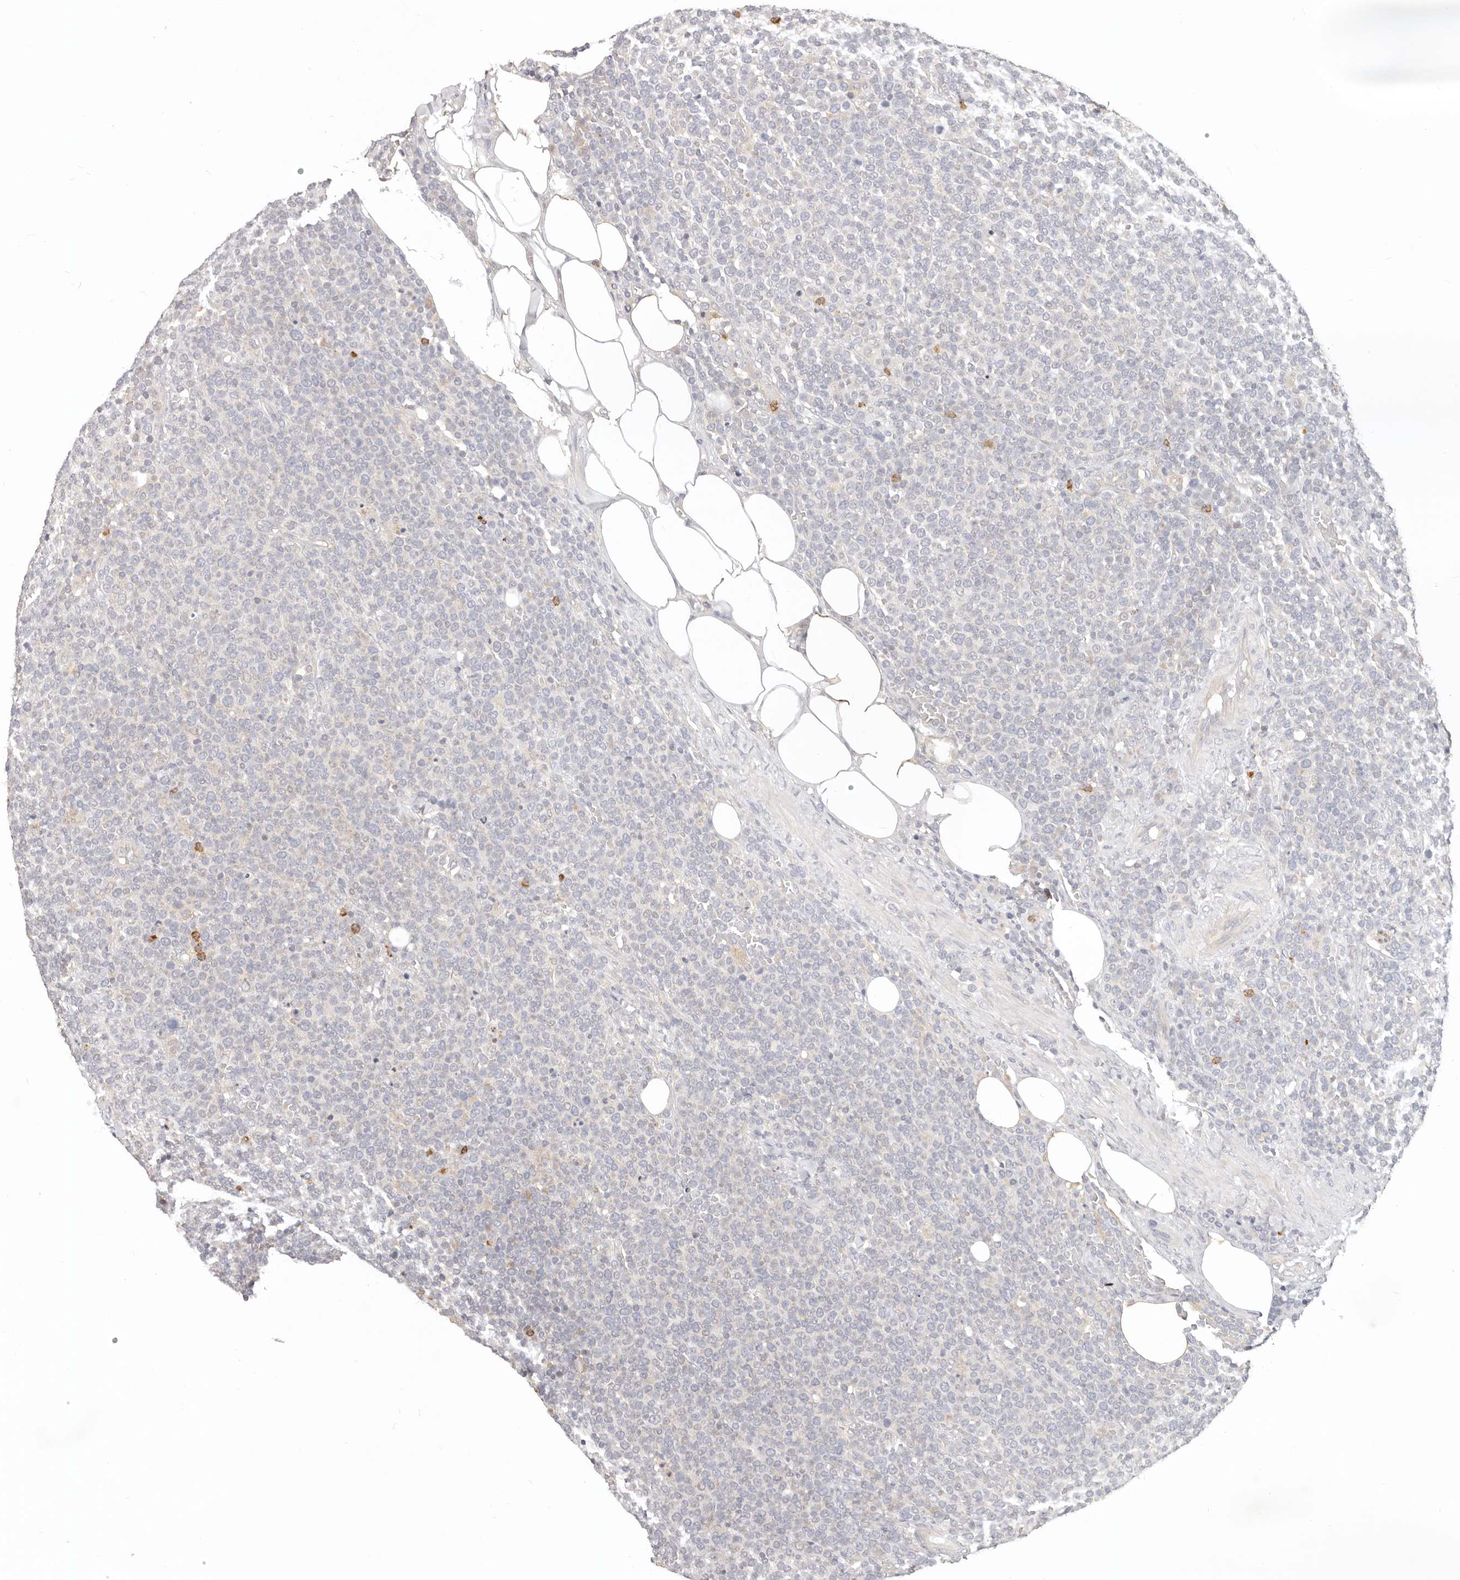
{"staining": {"intensity": "negative", "quantity": "none", "location": "none"}, "tissue": "lymphoma", "cell_type": "Tumor cells", "image_type": "cancer", "snomed": [{"axis": "morphology", "description": "Malignant lymphoma, non-Hodgkin's type, High grade"}, {"axis": "topography", "description": "Lymph node"}], "caption": "High power microscopy micrograph of an immunohistochemistry micrograph of lymphoma, revealing no significant positivity in tumor cells.", "gene": "USP49", "patient": {"sex": "male", "age": 61}}